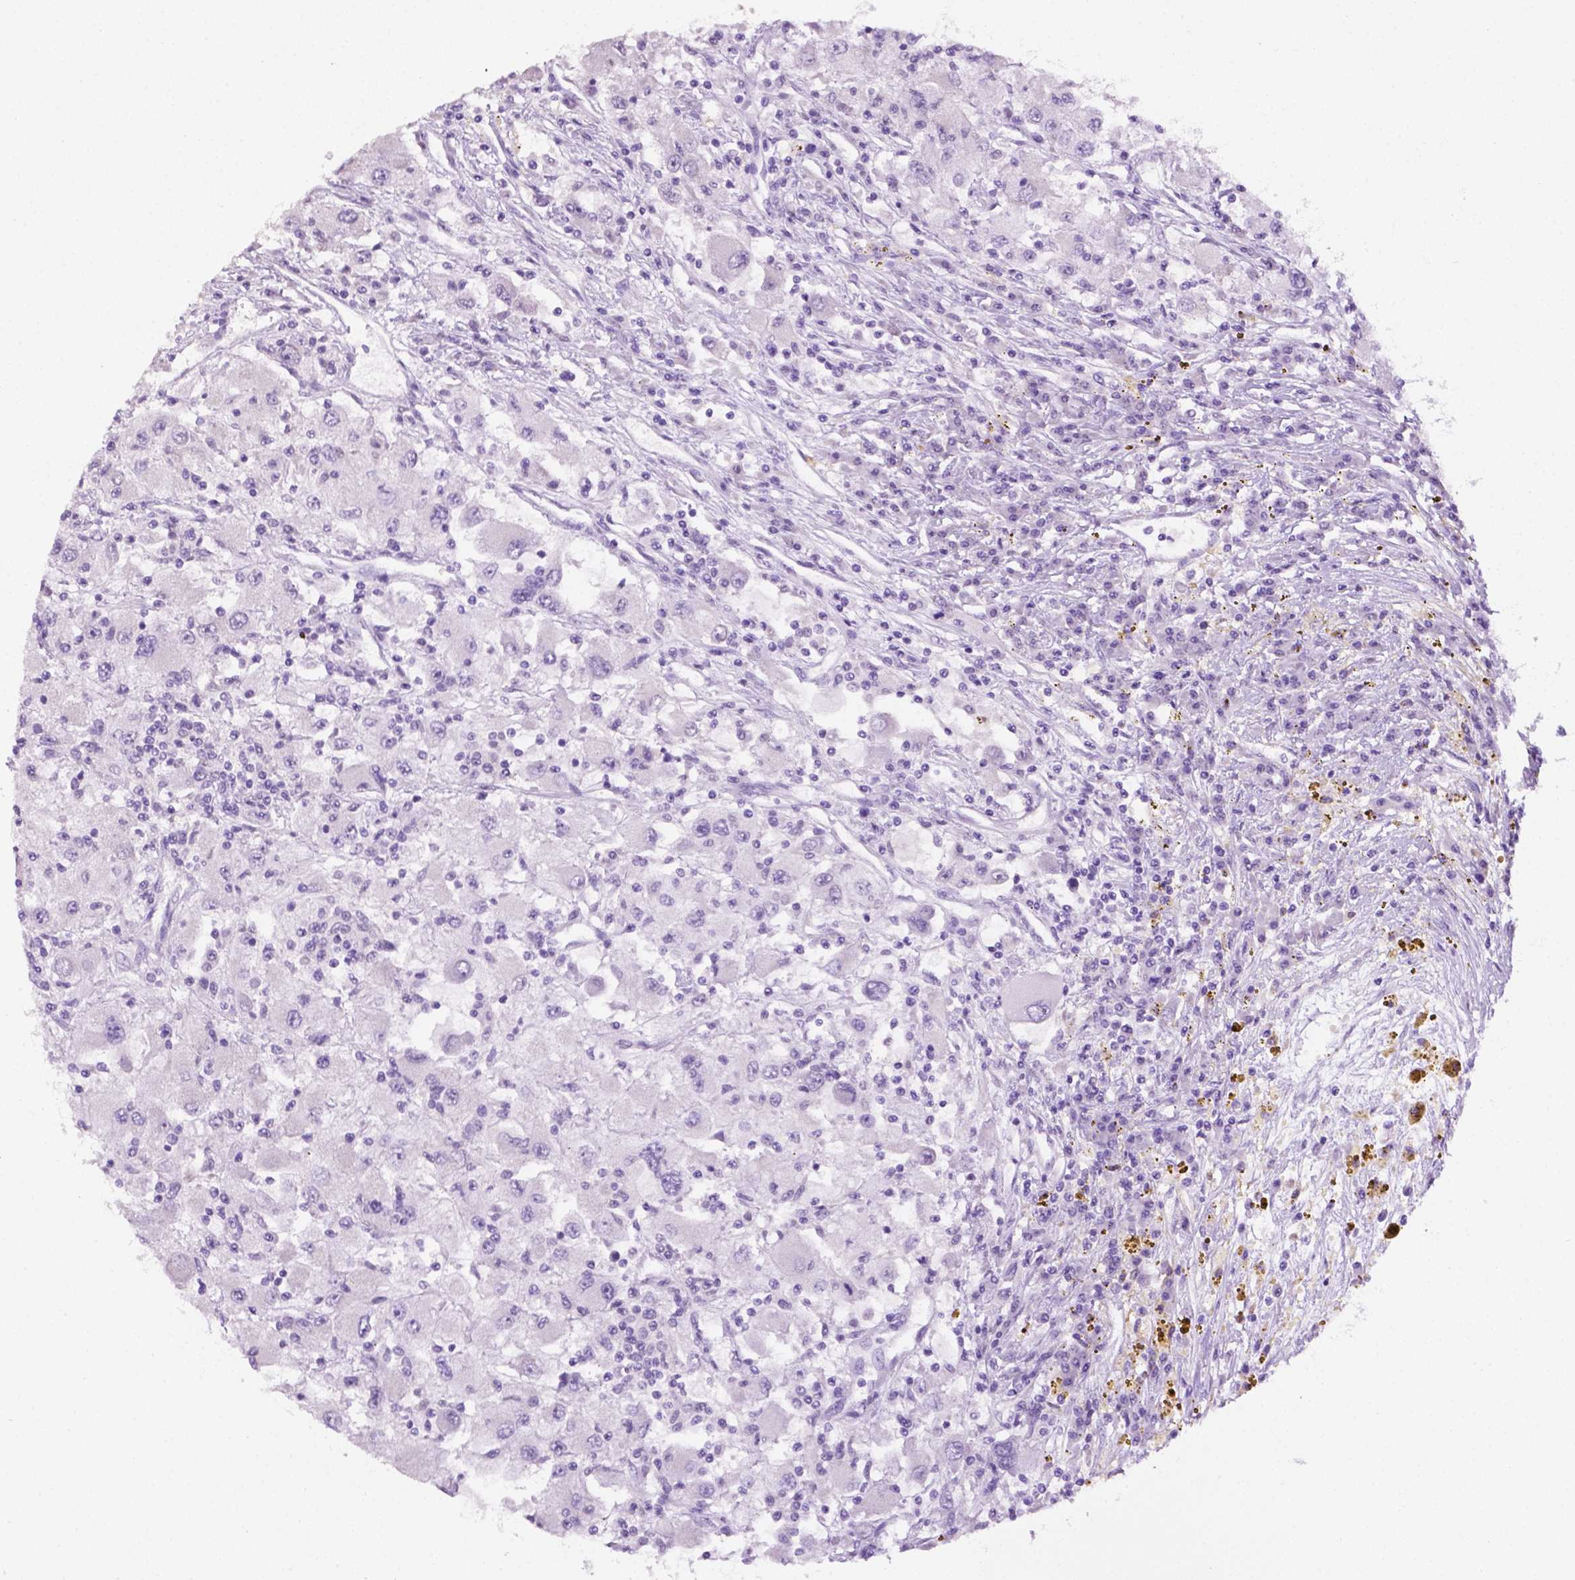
{"staining": {"intensity": "negative", "quantity": "none", "location": "none"}, "tissue": "renal cancer", "cell_type": "Tumor cells", "image_type": "cancer", "snomed": [{"axis": "morphology", "description": "Adenocarcinoma, NOS"}, {"axis": "topography", "description": "Kidney"}], "caption": "Tumor cells are negative for protein expression in human renal cancer.", "gene": "PHGR1", "patient": {"sex": "female", "age": 67}}